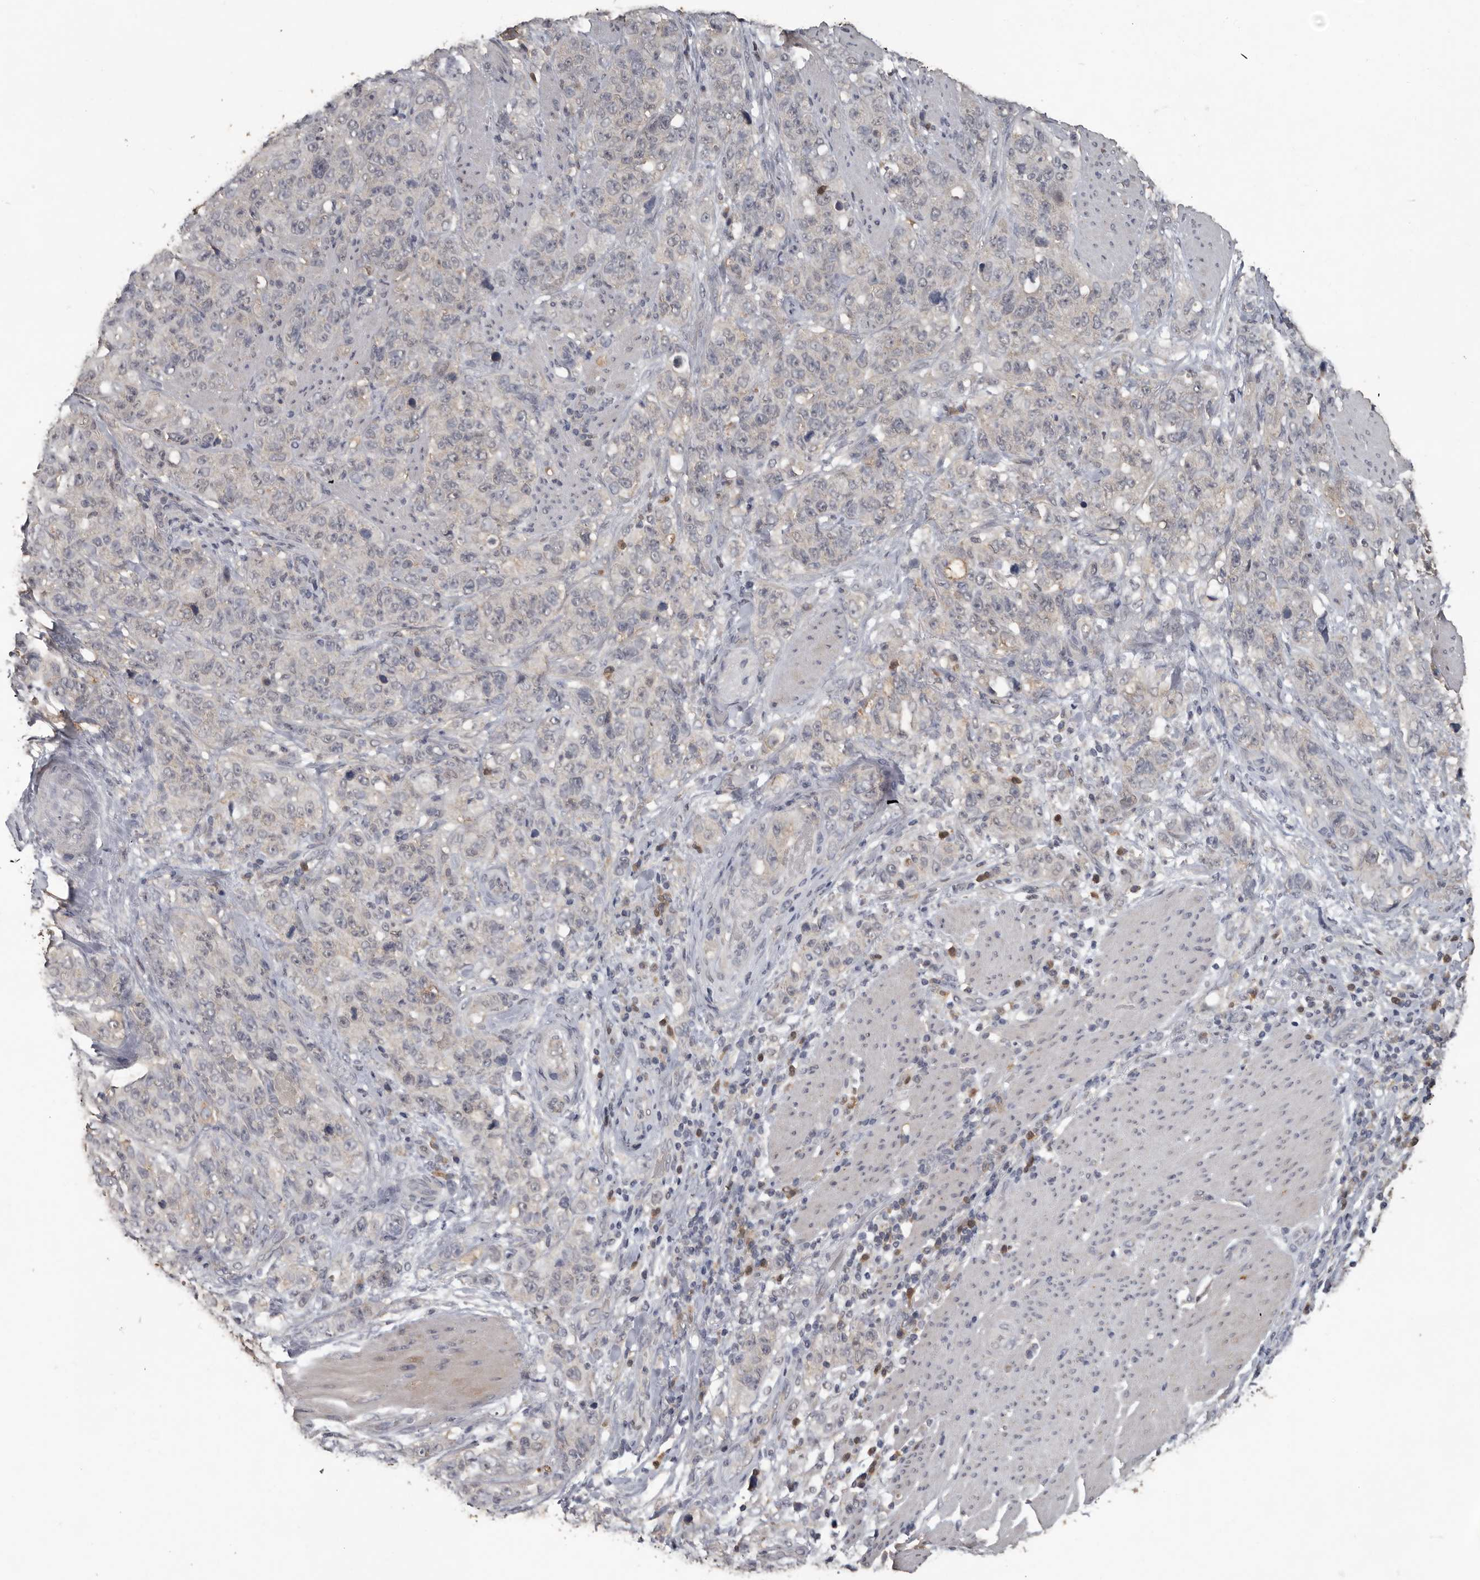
{"staining": {"intensity": "negative", "quantity": "none", "location": "none"}, "tissue": "stomach cancer", "cell_type": "Tumor cells", "image_type": "cancer", "snomed": [{"axis": "morphology", "description": "Adenocarcinoma, NOS"}, {"axis": "topography", "description": "Stomach"}], "caption": "This is a photomicrograph of IHC staining of stomach cancer (adenocarcinoma), which shows no positivity in tumor cells. The staining was performed using DAB (3,3'-diaminobenzidine) to visualize the protein expression in brown, while the nuclei were stained in blue with hematoxylin (Magnification: 20x).", "gene": "MTF1", "patient": {"sex": "male", "age": 48}}